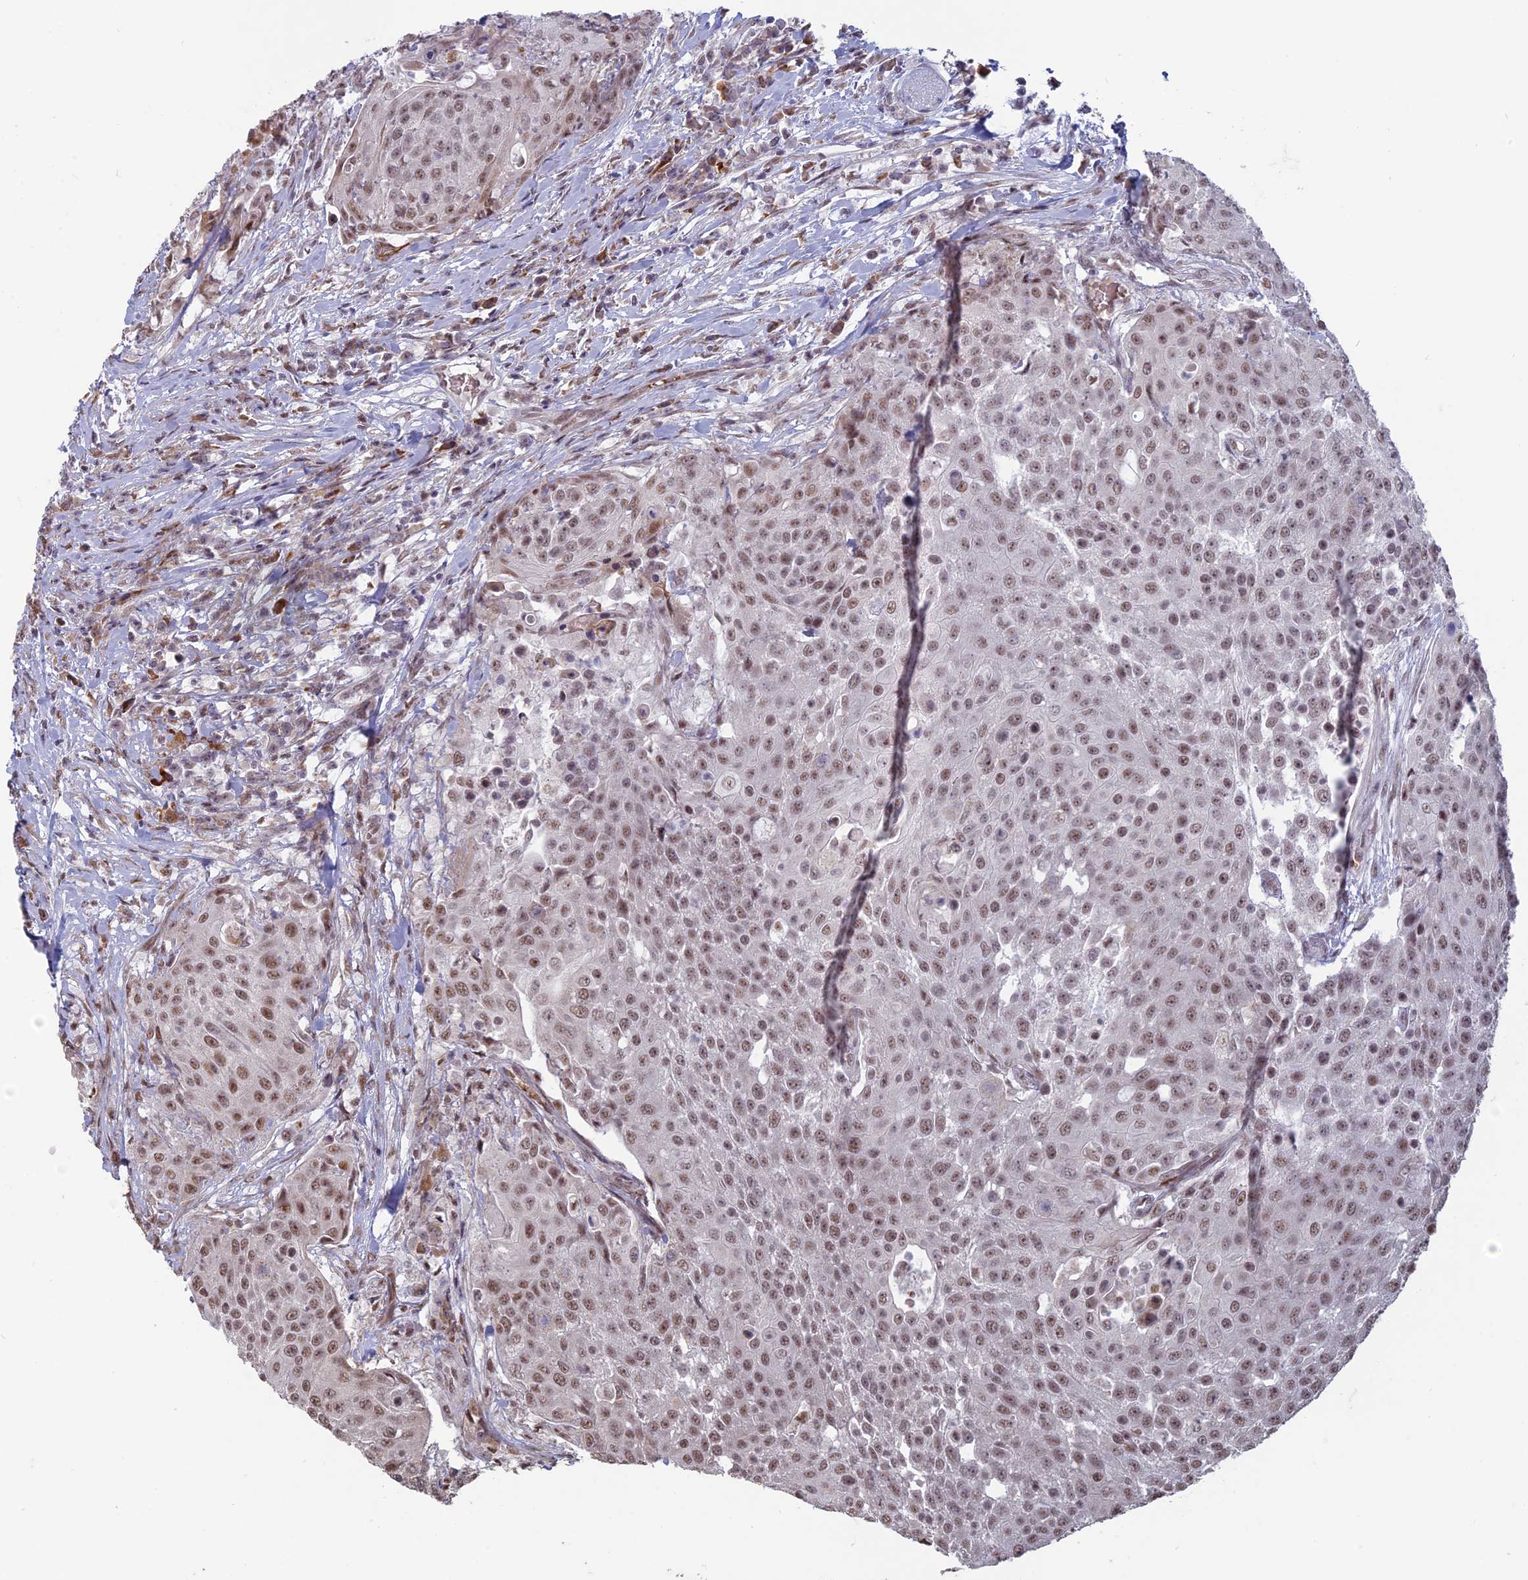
{"staining": {"intensity": "moderate", "quantity": ">75%", "location": "nuclear"}, "tissue": "urothelial cancer", "cell_type": "Tumor cells", "image_type": "cancer", "snomed": [{"axis": "morphology", "description": "Urothelial carcinoma, High grade"}, {"axis": "topography", "description": "Urinary bladder"}], "caption": "A micrograph of urothelial carcinoma (high-grade) stained for a protein shows moderate nuclear brown staining in tumor cells. (Stains: DAB in brown, nuclei in blue, Microscopy: brightfield microscopy at high magnification).", "gene": "MFAP1", "patient": {"sex": "female", "age": 63}}